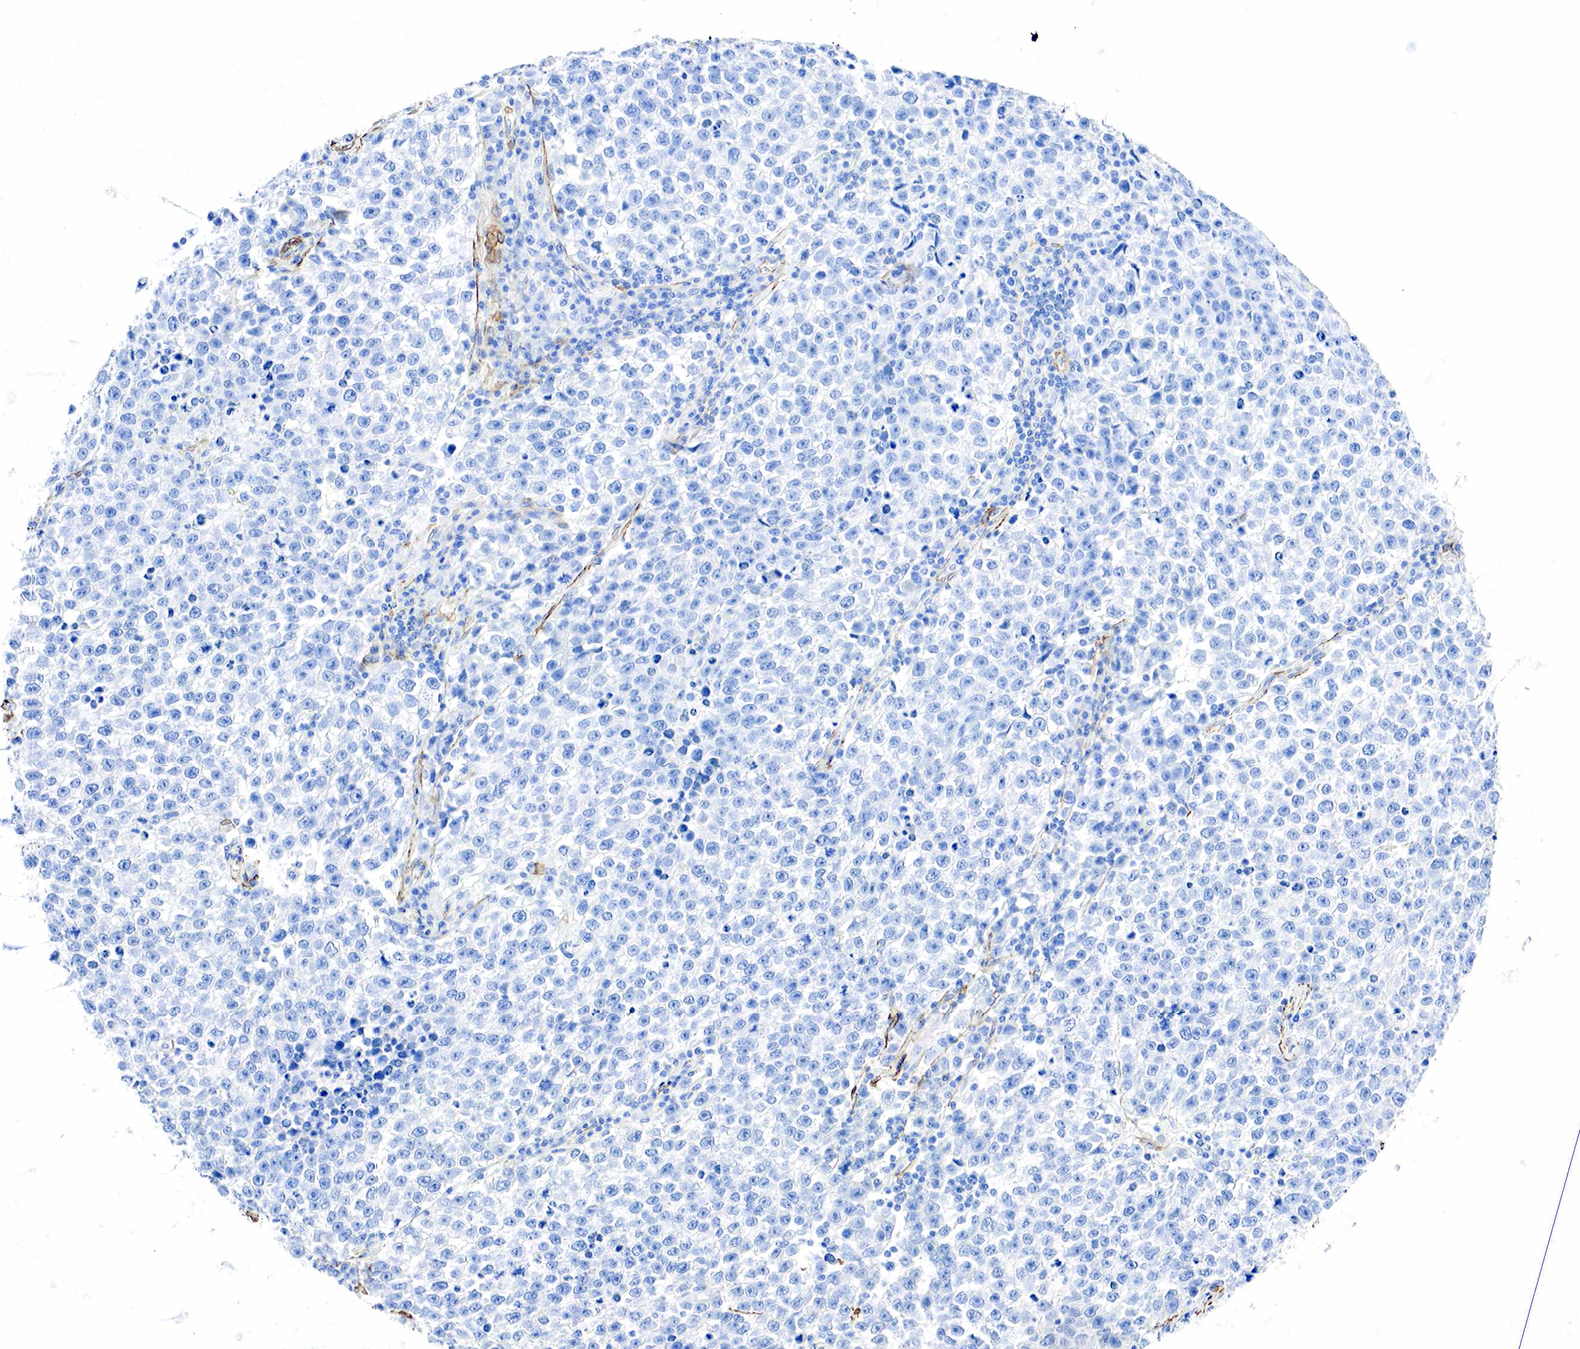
{"staining": {"intensity": "negative", "quantity": "none", "location": "none"}, "tissue": "testis cancer", "cell_type": "Tumor cells", "image_type": "cancer", "snomed": [{"axis": "morphology", "description": "Seminoma, NOS"}, {"axis": "topography", "description": "Testis"}], "caption": "Photomicrograph shows no significant protein staining in tumor cells of testis cancer (seminoma).", "gene": "ACTA1", "patient": {"sex": "male", "age": 36}}